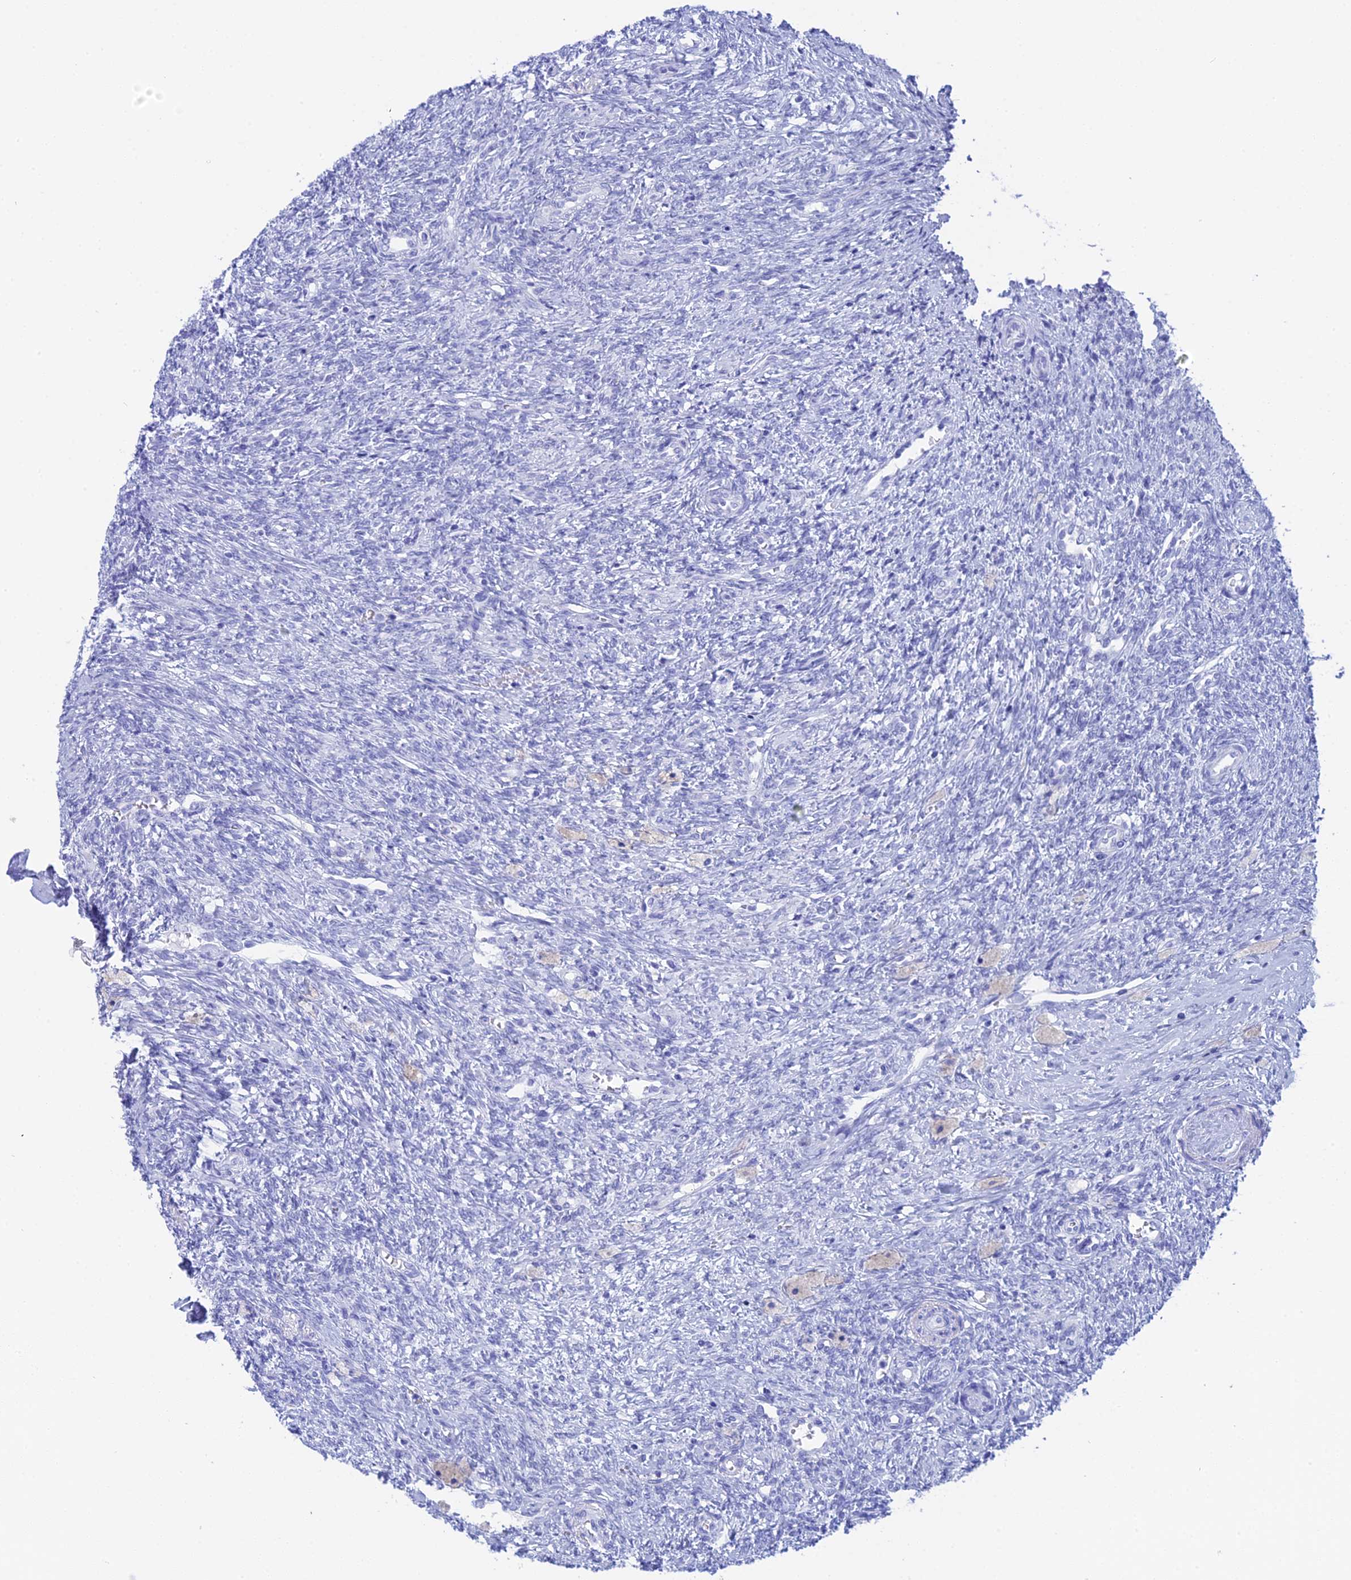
{"staining": {"intensity": "negative", "quantity": "none", "location": "none"}, "tissue": "ovary", "cell_type": "Ovarian stroma cells", "image_type": "normal", "snomed": [{"axis": "morphology", "description": "Normal tissue, NOS"}, {"axis": "topography", "description": "Ovary"}], "caption": "This micrograph is of benign ovary stained with IHC to label a protein in brown with the nuclei are counter-stained blue. There is no positivity in ovarian stroma cells.", "gene": "TEX101", "patient": {"sex": "female", "age": 41}}